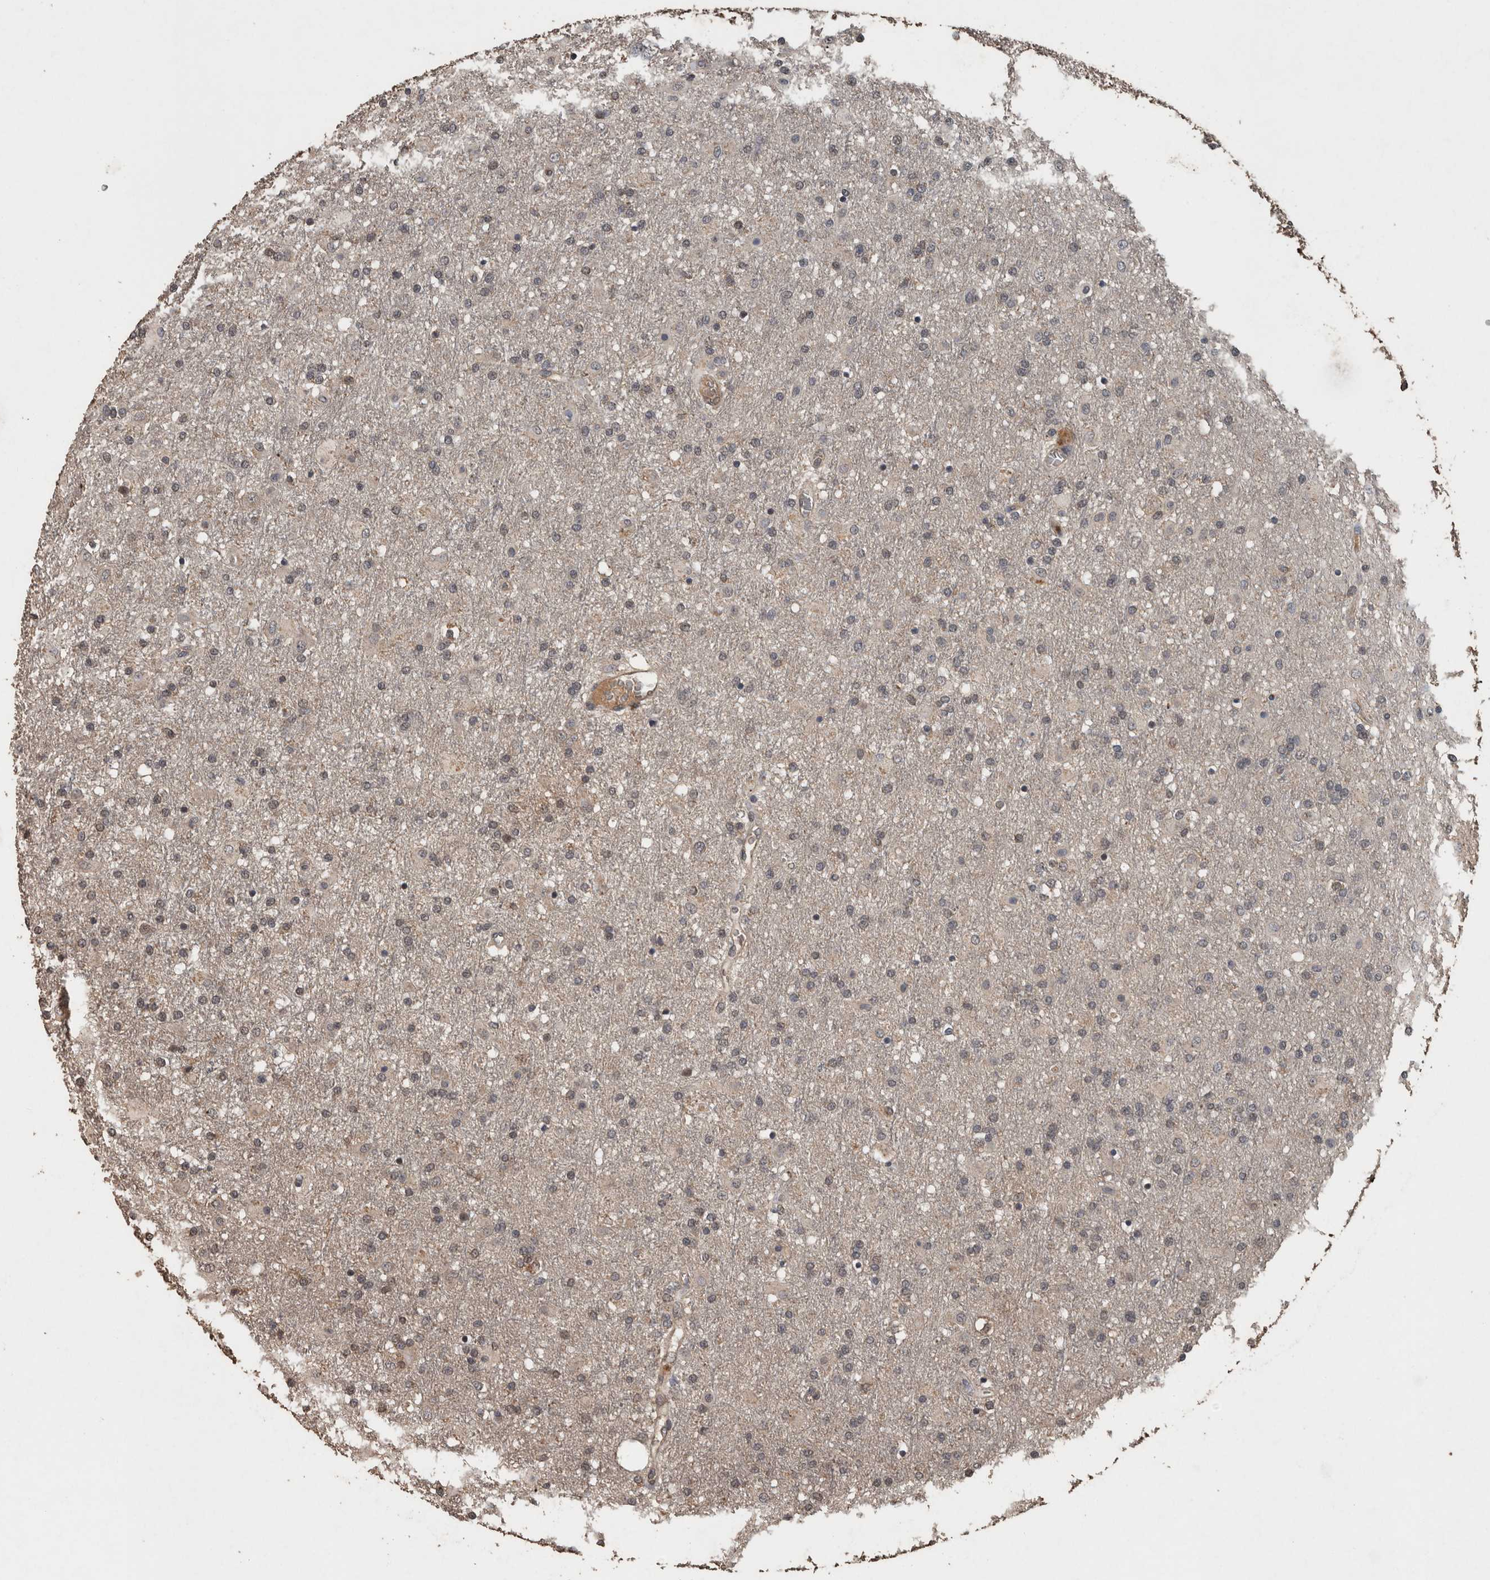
{"staining": {"intensity": "negative", "quantity": "none", "location": "none"}, "tissue": "glioma", "cell_type": "Tumor cells", "image_type": "cancer", "snomed": [{"axis": "morphology", "description": "Glioma, malignant, Low grade"}, {"axis": "topography", "description": "Brain"}], "caption": "This is a micrograph of immunohistochemistry (IHC) staining of glioma, which shows no expression in tumor cells.", "gene": "FGFRL1", "patient": {"sex": "male", "age": 65}}